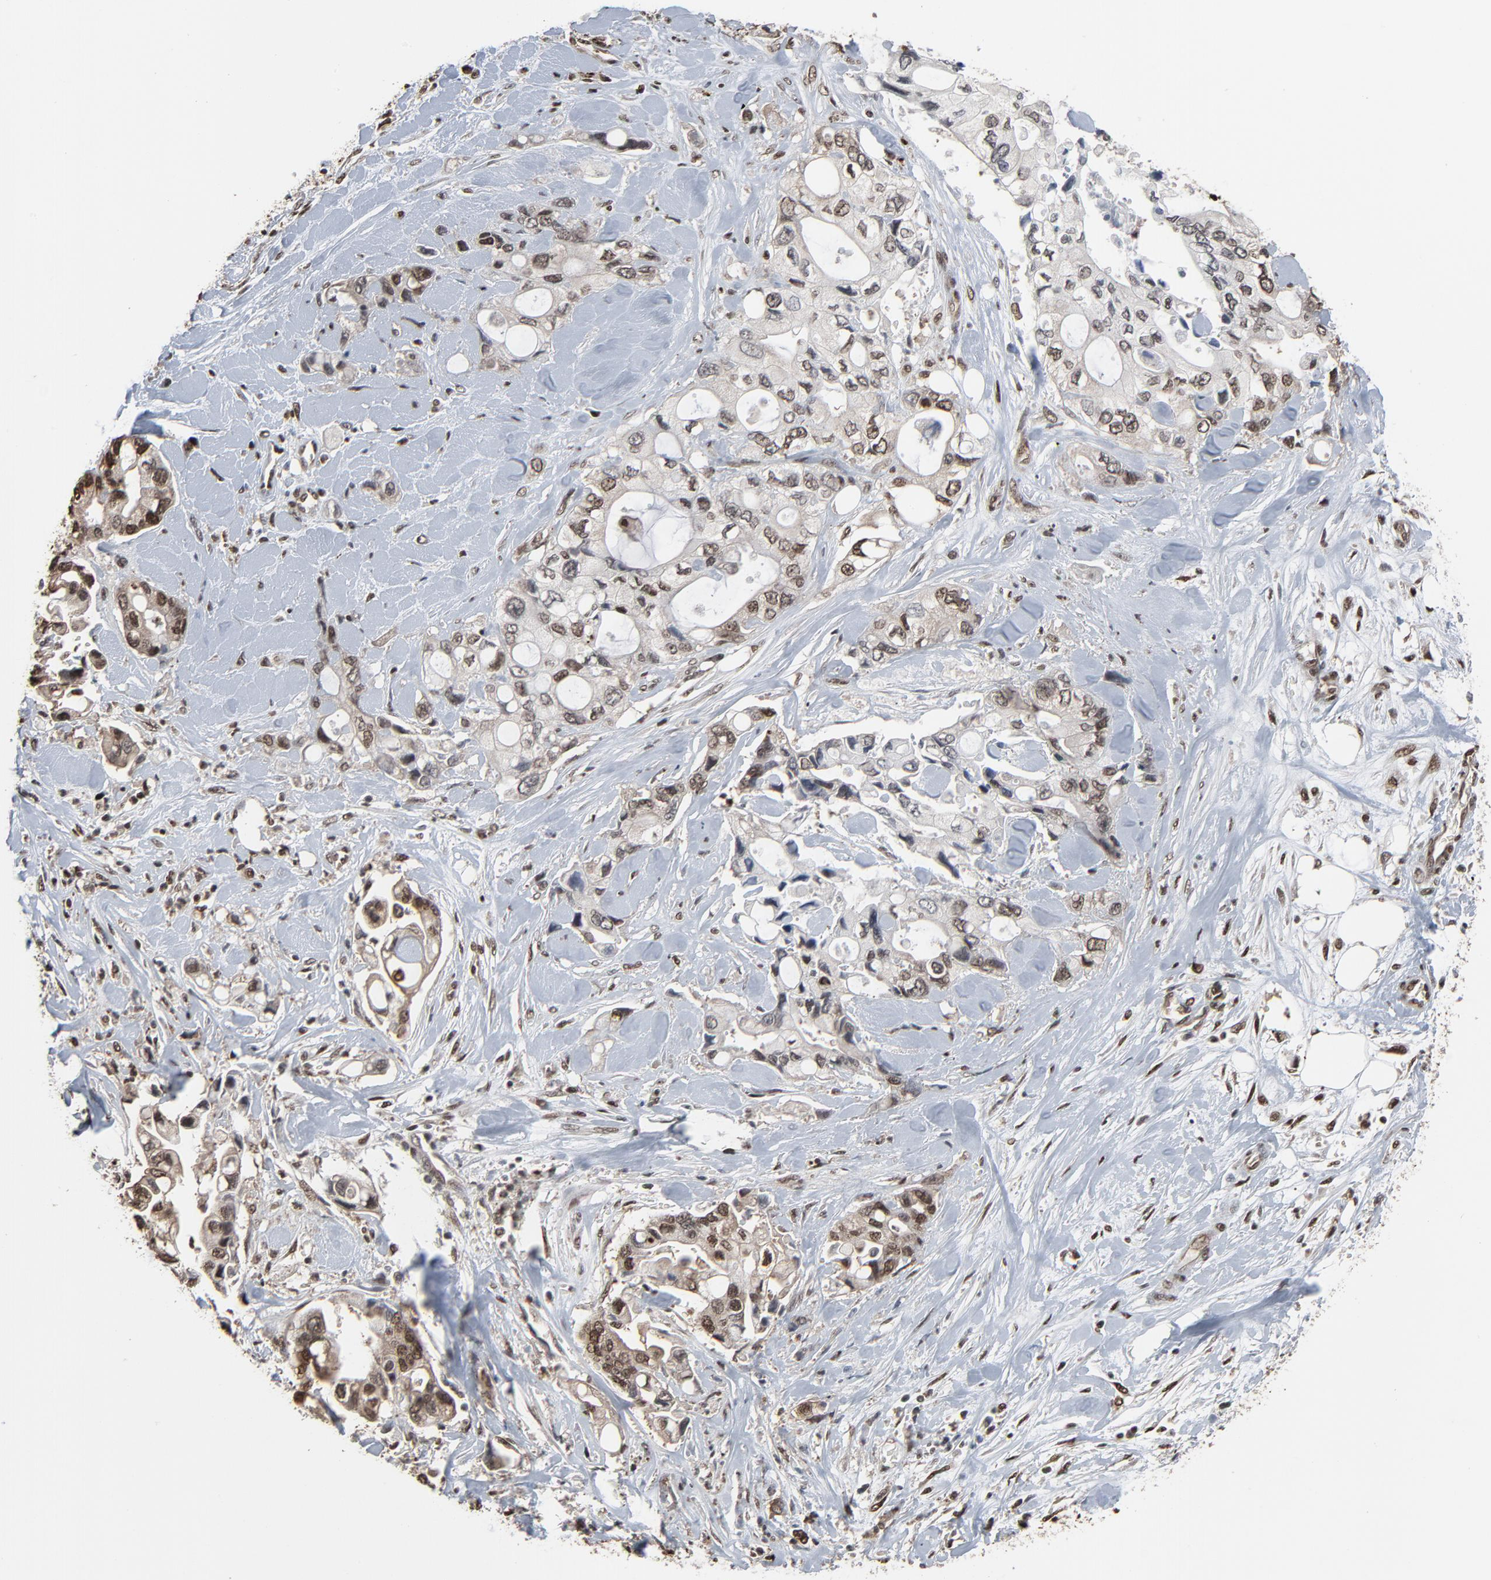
{"staining": {"intensity": "strong", "quantity": "25%-75%", "location": "cytoplasmic/membranous,nuclear"}, "tissue": "pancreatic cancer", "cell_type": "Tumor cells", "image_type": "cancer", "snomed": [{"axis": "morphology", "description": "Adenocarcinoma, NOS"}, {"axis": "topography", "description": "Pancreas"}], "caption": "Human pancreatic cancer (adenocarcinoma) stained with a protein marker demonstrates strong staining in tumor cells.", "gene": "MEIS2", "patient": {"sex": "male", "age": 70}}